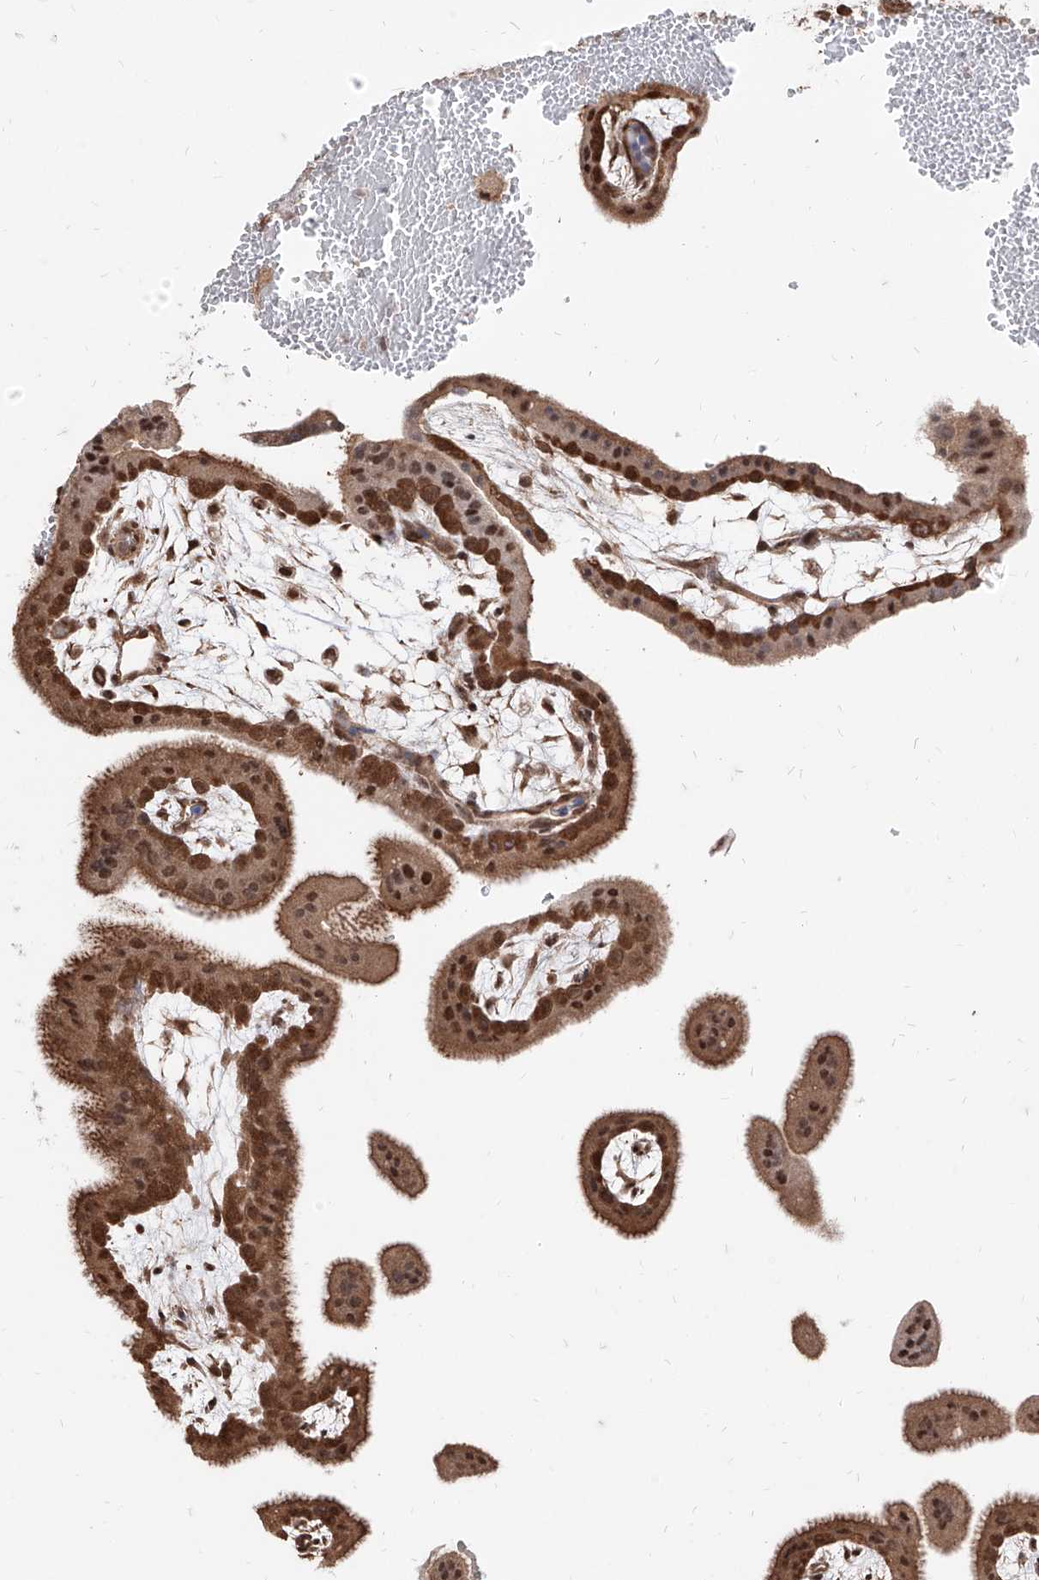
{"staining": {"intensity": "moderate", "quantity": ">75%", "location": "cytoplasmic/membranous,nuclear"}, "tissue": "placenta", "cell_type": "Decidual cells", "image_type": "normal", "snomed": [{"axis": "morphology", "description": "Normal tissue, NOS"}, {"axis": "topography", "description": "Placenta"}], "caption": "Protein staining exhibits moderate cytoplasmic/membranous,nuclear positivity in approximately >75% of decidual cells in benign placenta.", "gene": "C8orf82", "patient": {"sex": "female", "age": 35}}